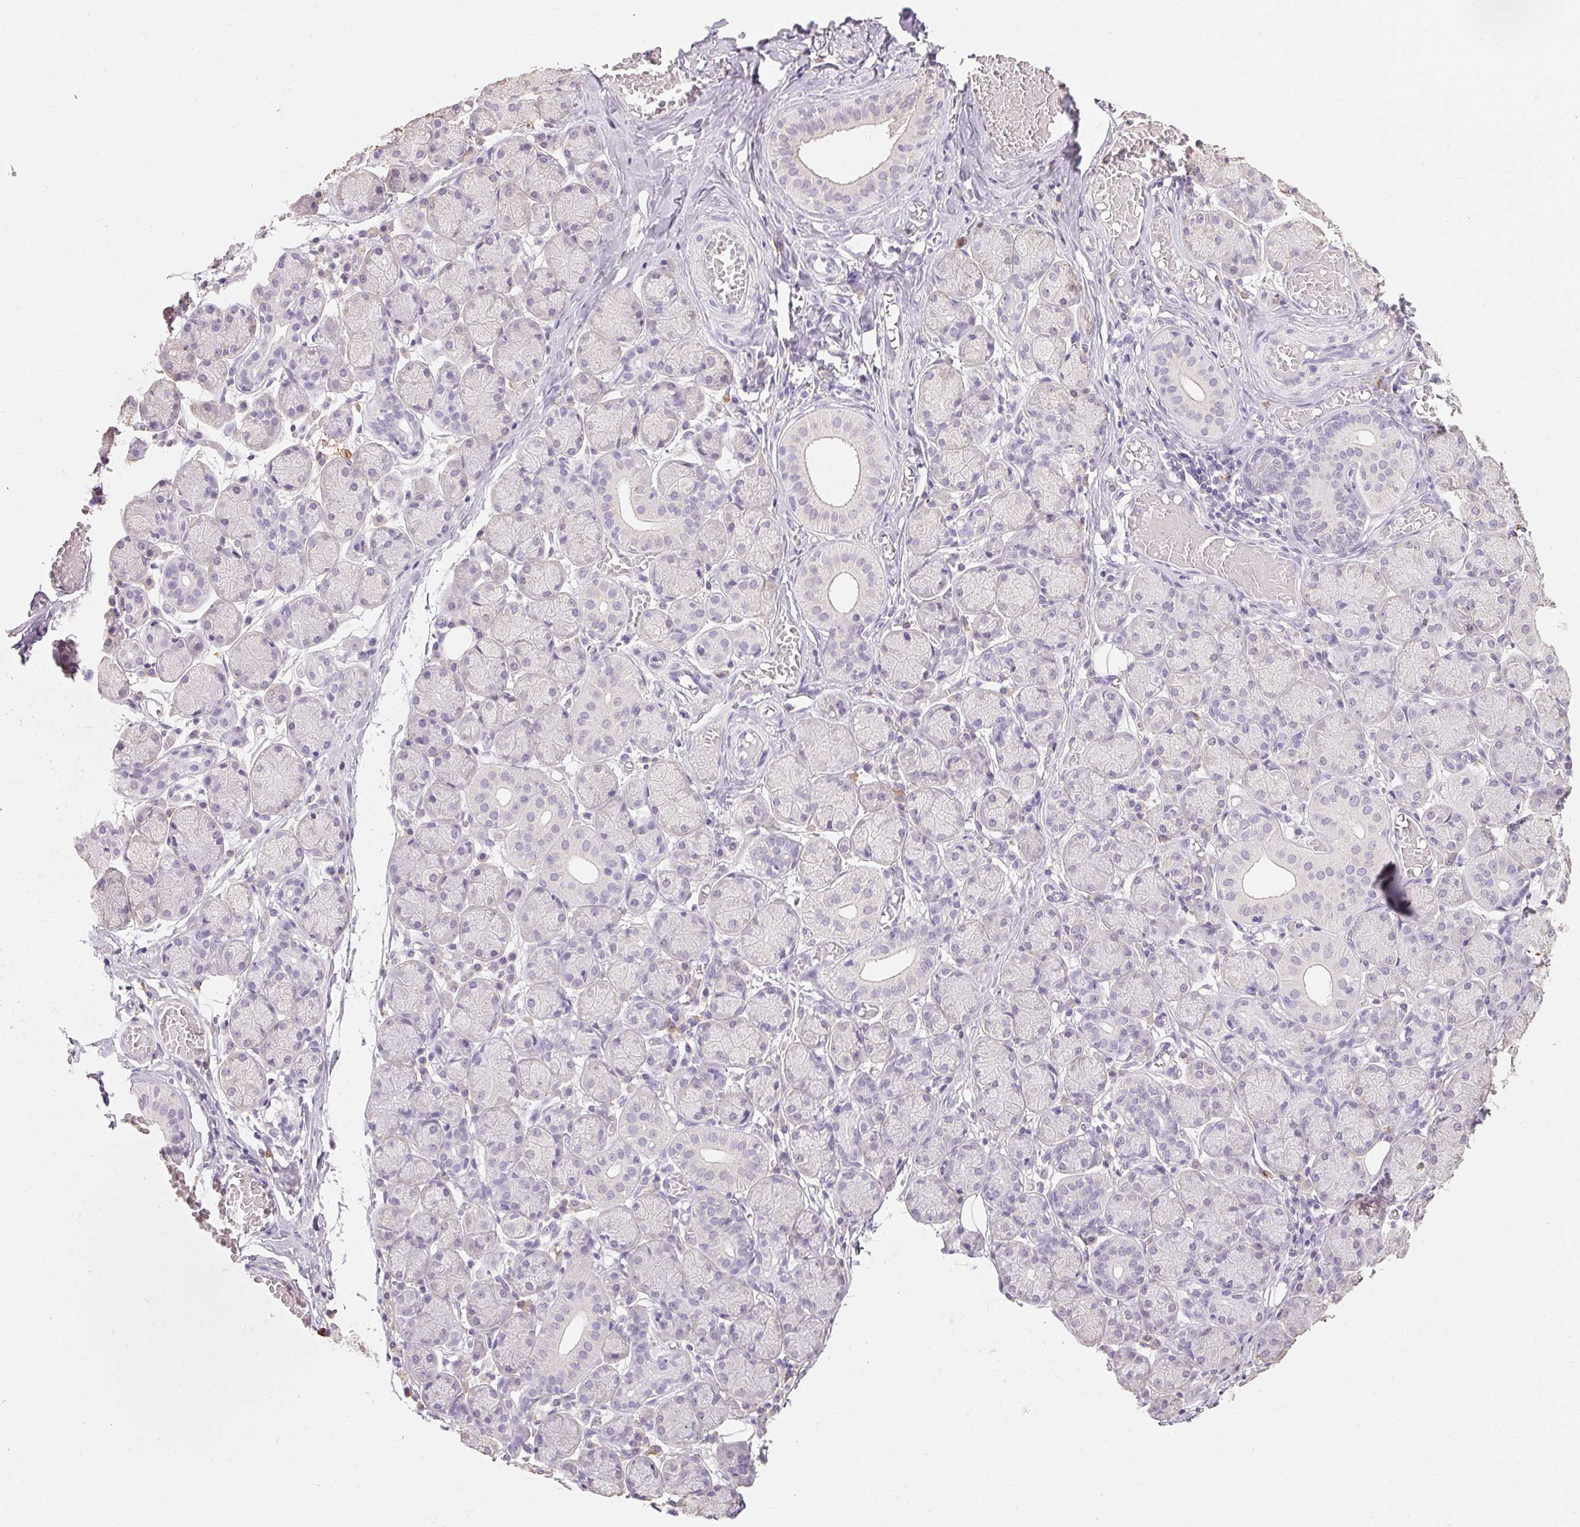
{"staining": {"intensity": "negative", "quantity": "none", "location": "none"}, "tissue": "salivary gland", "cell_type": "Glandular cells", "image_type": "normal", "snomed": [{"axis": "morphology", "description": "Normal tissue, NOS"}, {"axis": "topography", "description": "Salivary gland"}], "caption": "Immunohistochemistry histopathology image of normal human salivary gland stained for a protein (brown), which reveals no expression in glandular cells.", "gene": "MAP7D2", "patient": {"sex": "female", "age": 24}}